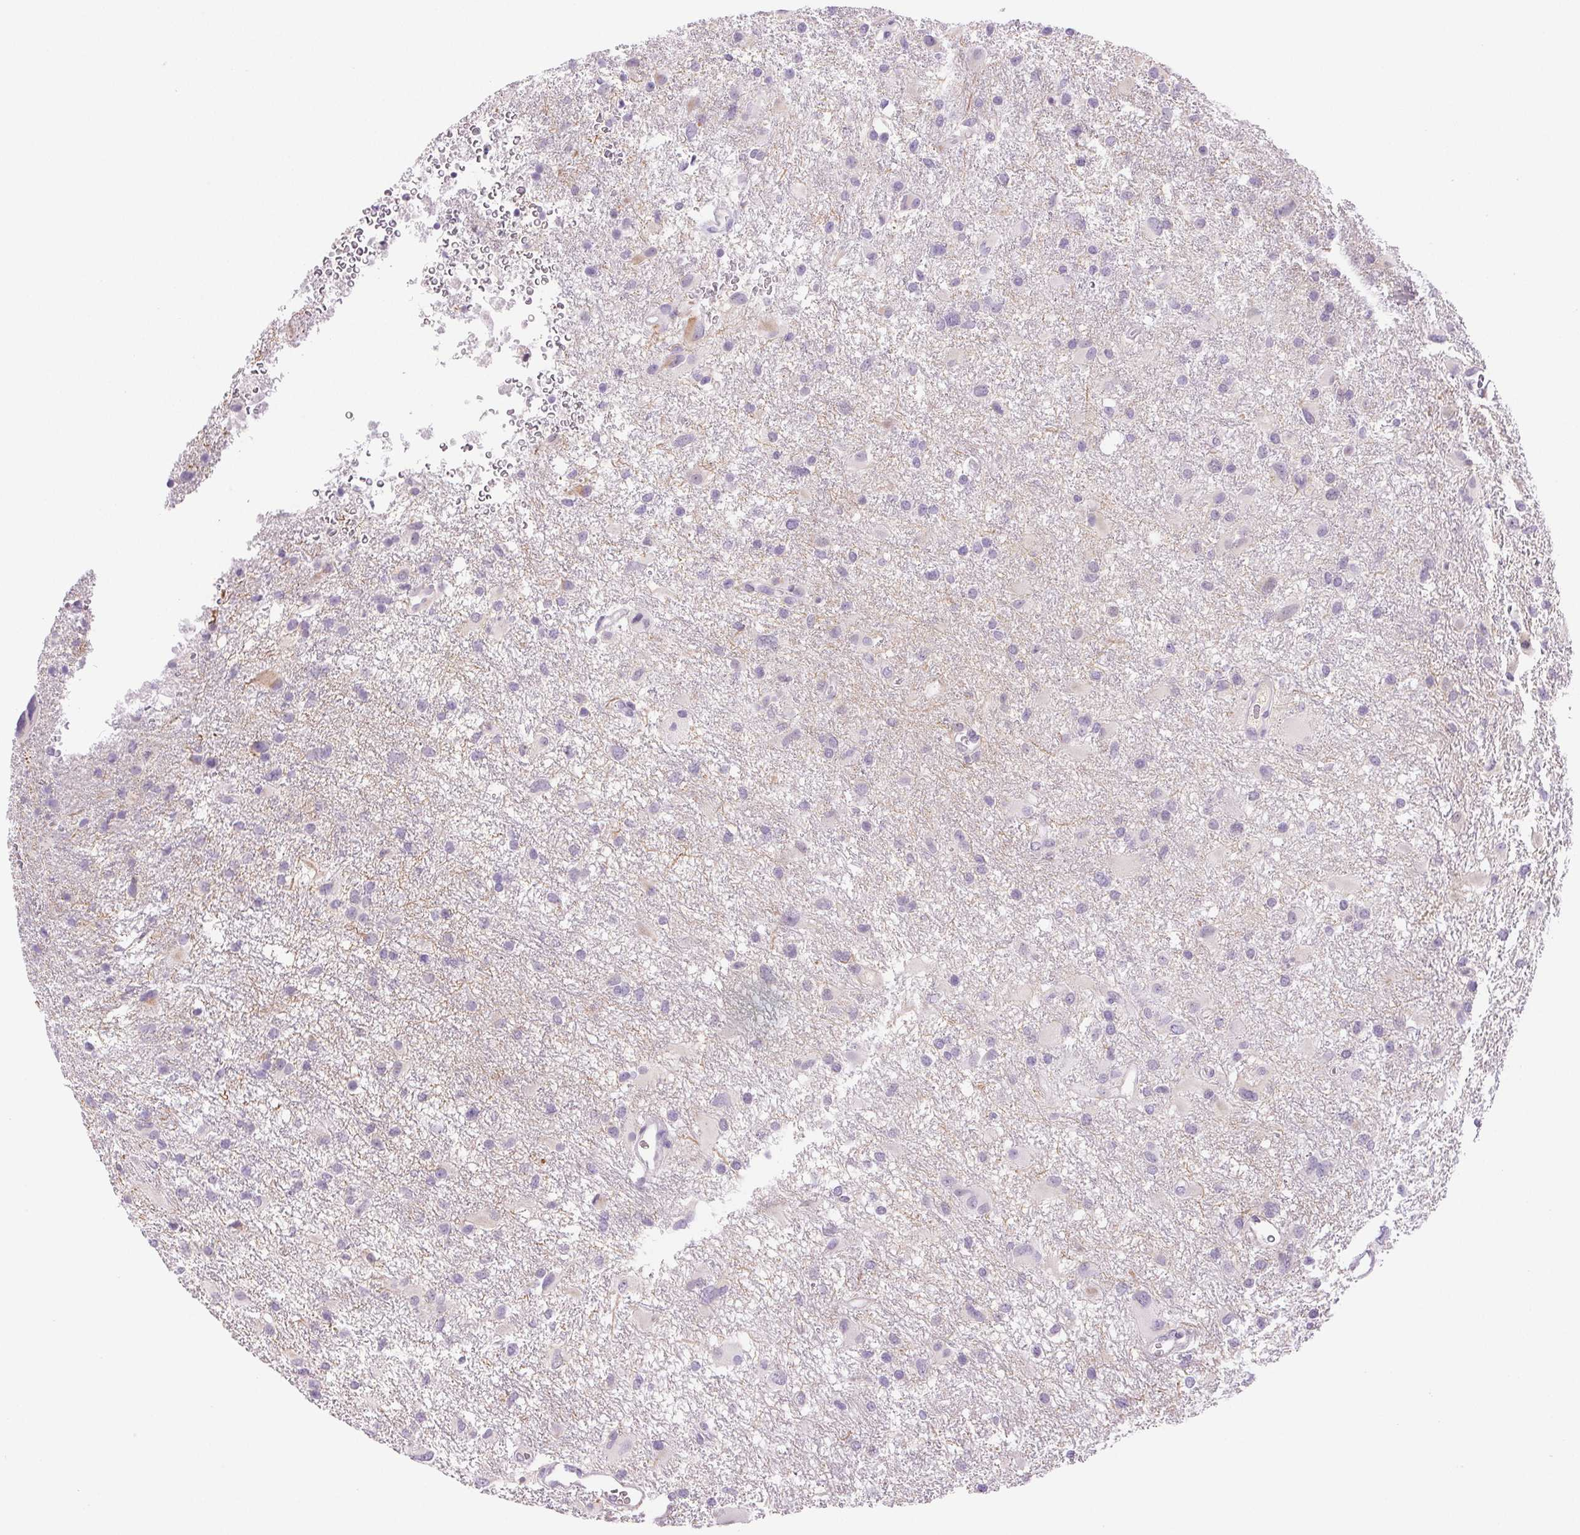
{"staining": {"intensity": "negative", "quantity": "none", "location": "none"}, "tissue": "glioma", "cell_type": "Tumor cells", "image_type": "cancer", "snomed": [{"axis": "morphology", "description": "Glioma, malignant, High grade"}, {"axis": "topography", "description": "Brain"}], "caption": "Glioma stained for a protein using IHC exhibits no positivity tumor cells.", "gene": "IFIT1B", "patient": {"sex": "male", "age": 53}}